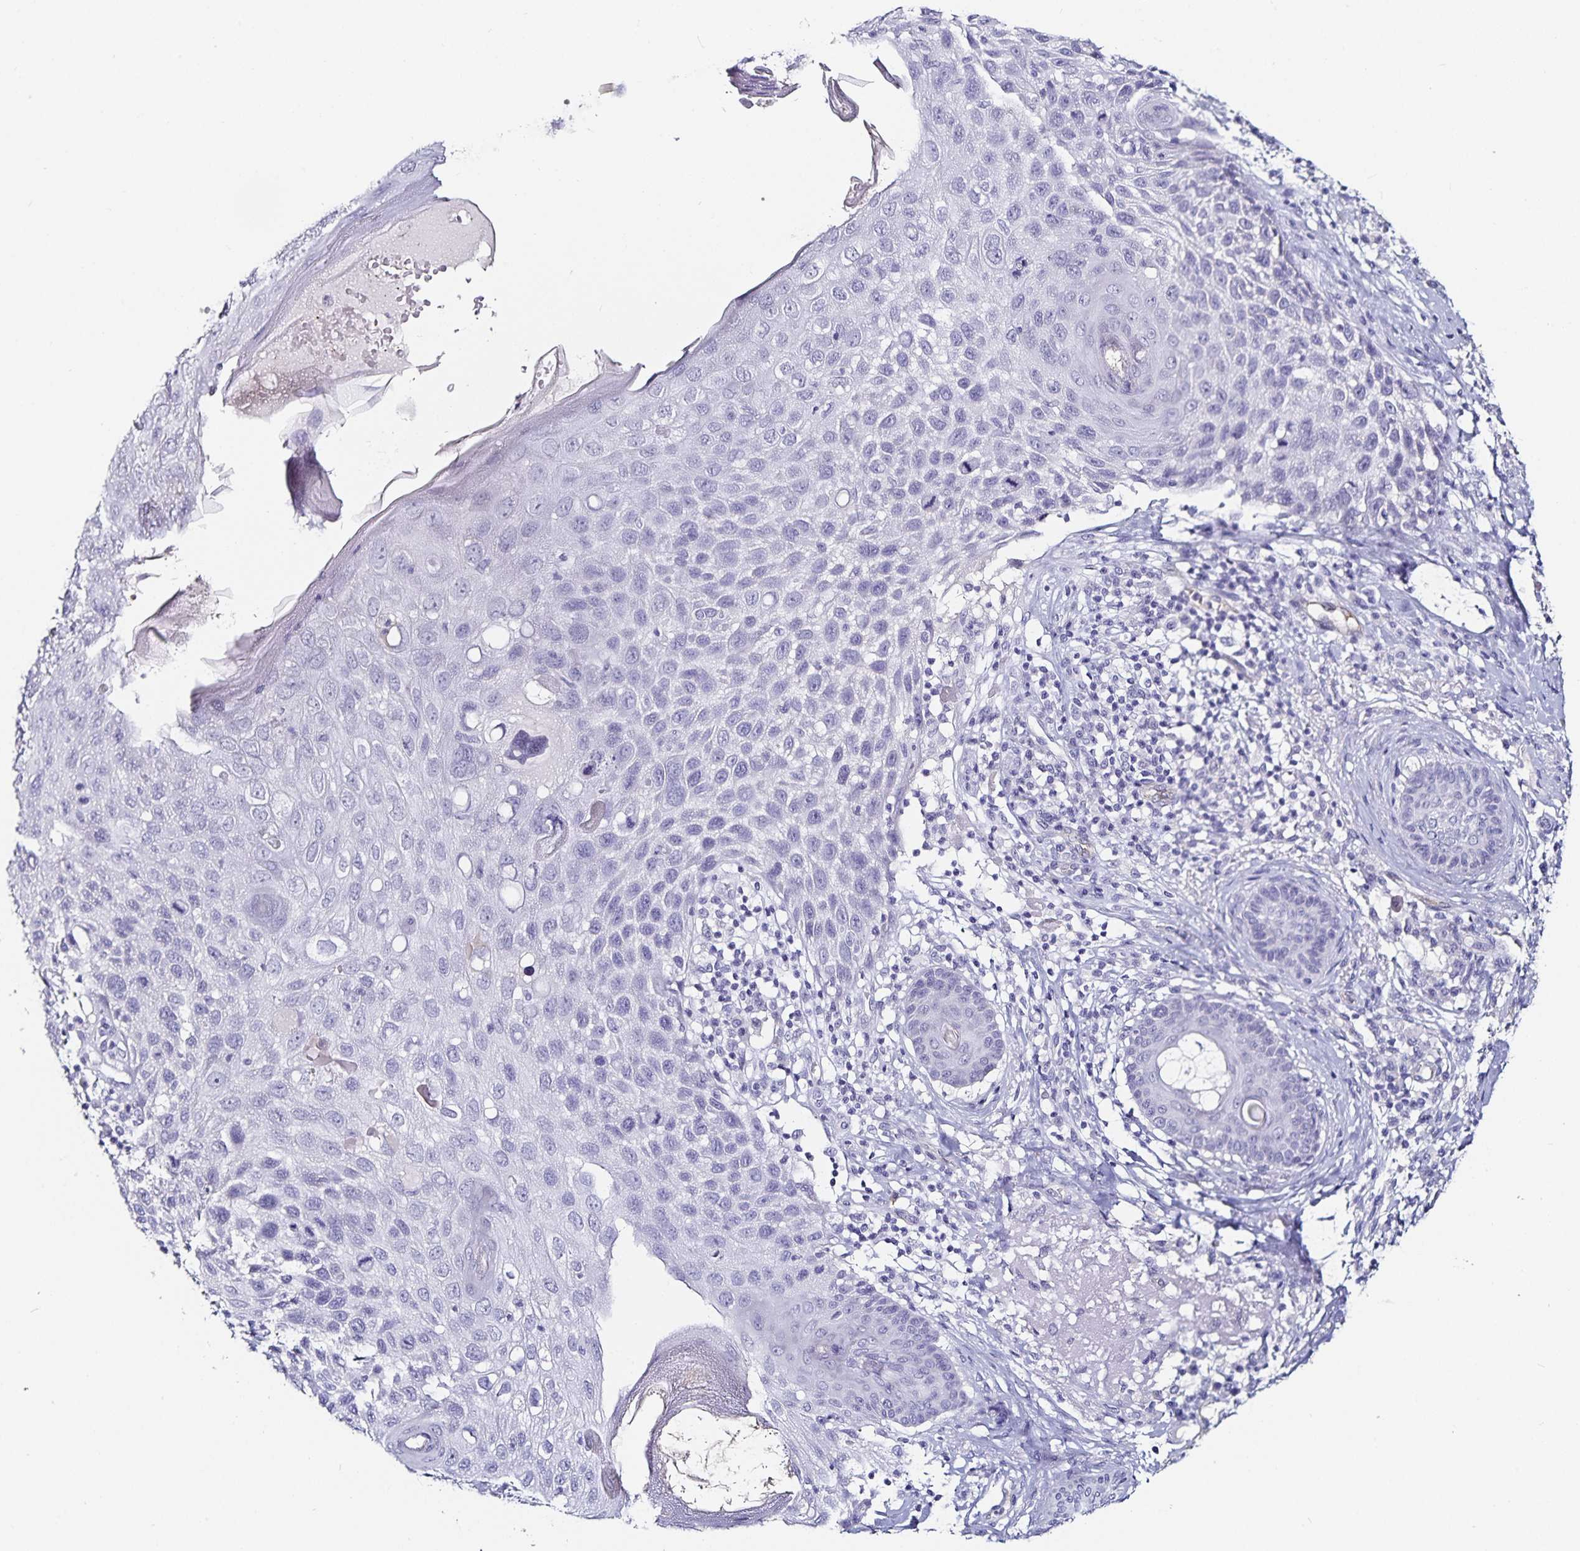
{"staining": {"intensity": "negative", "quantity": "none", "location": "none"}, "tissue": "skin cancer", "cell_type": "Tumor cells", "image_type": "cancer", "snomed": [{"axis": "morphology", "description": "Squamous cell carcinoma, NOS"}, {"axis": "topography", "description": "Skin"}], "caption": "A high-resolution image shows immunohistochemistry (IHC) staining of skin squamous cell carcinoma, which reveals no significant positivity in tumor cells.", "gene": "TSPAN7", "patient": {"sex": "female", "age": 87}}